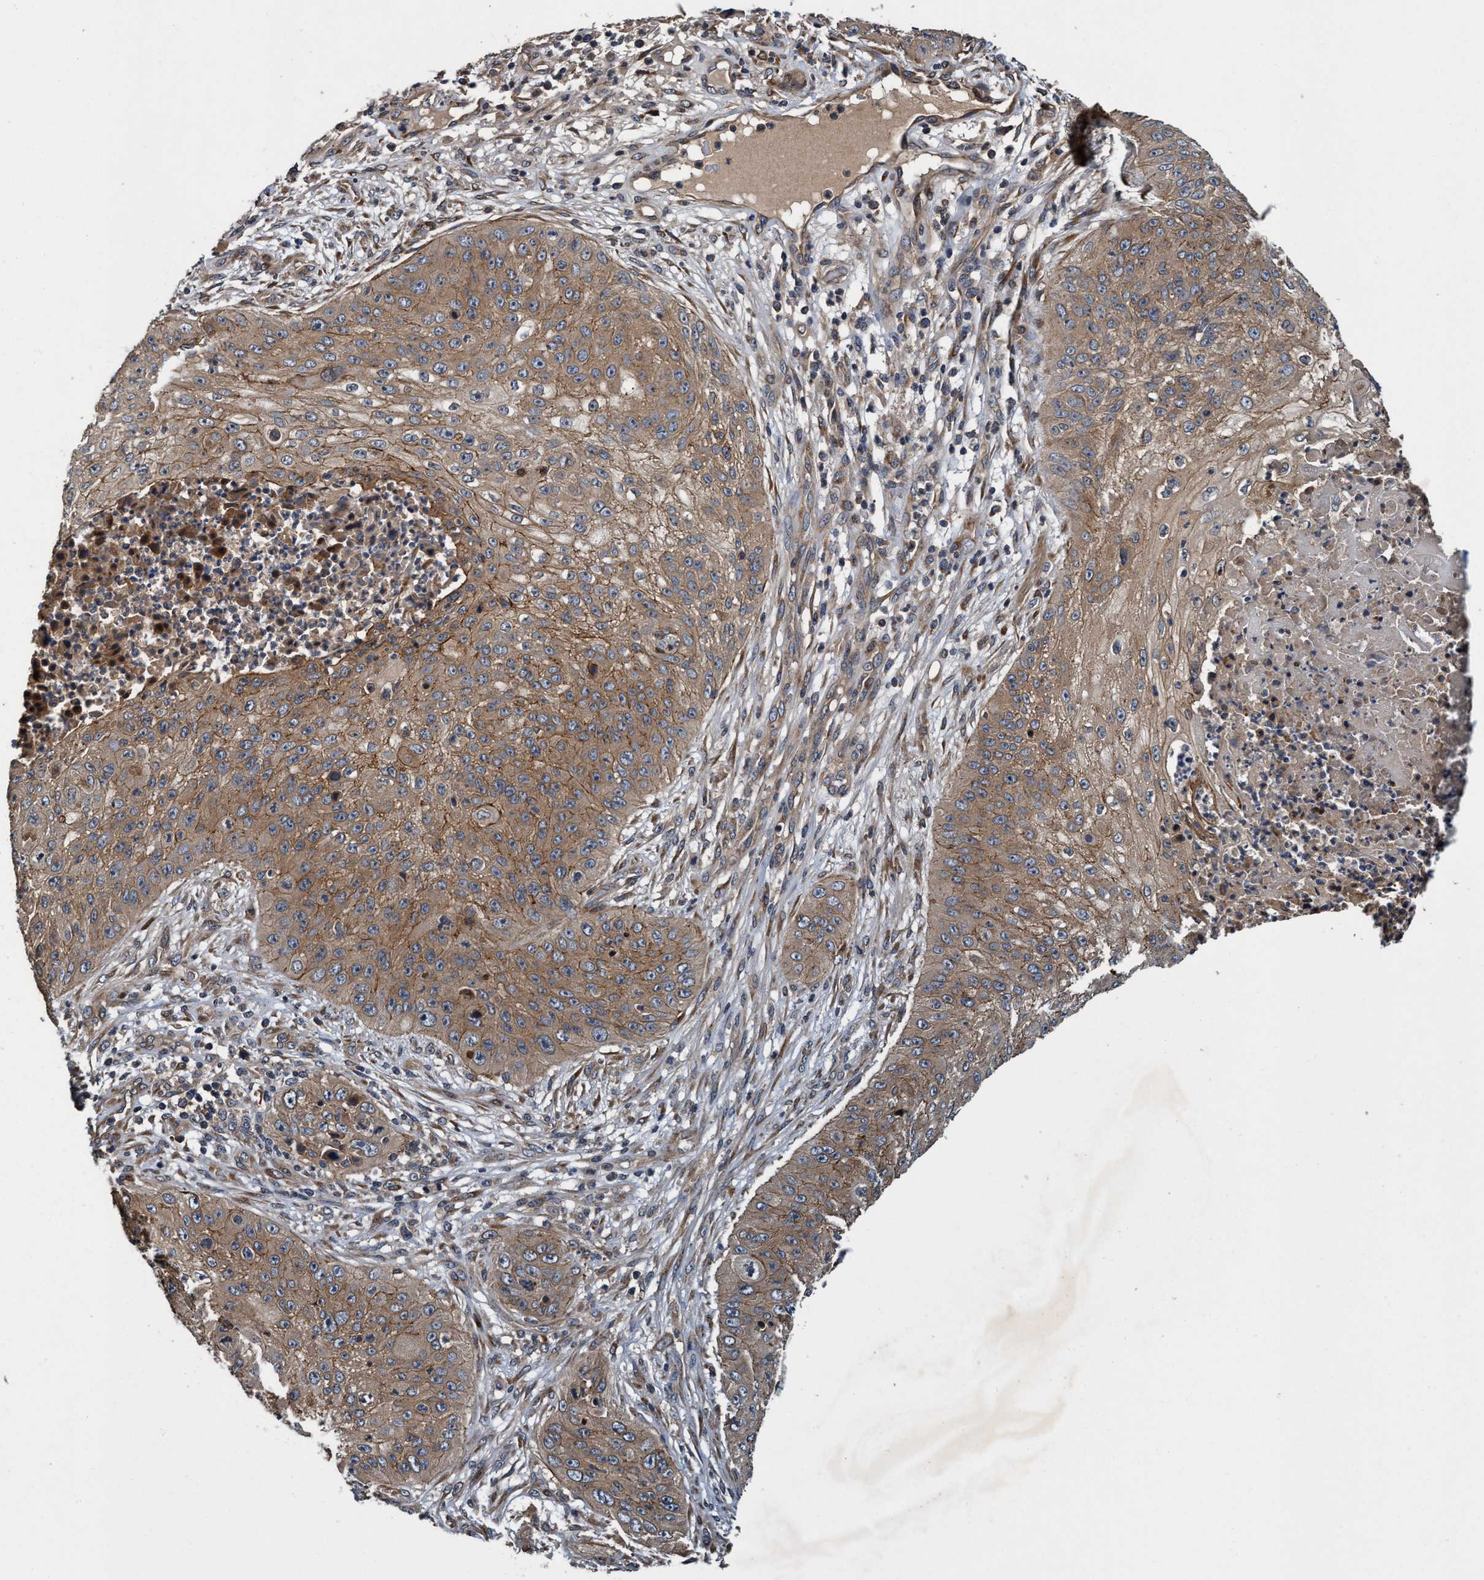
{"staining": {"intensity": "moderate", "quantity": ">75%", "location": "cytoplasmic/membranous"}, "tissue": "skin cancer", "cell_type": "Tumor cells", "image_type": "cancer", "snomed": [{"axis": "morphology", "description": "Squamous cell carcinoma, NOS"}, {"axis": "topography", "description": "Skin"}], "caption": "High-power microscopy captured an IHC photomicrograph of skin cancer, revealing moderate cytoplasmic/membranous expression in approximately >75% of tumor cells.", "gene": "MACC1", "patient": {"sex": "female", "age": 80}}